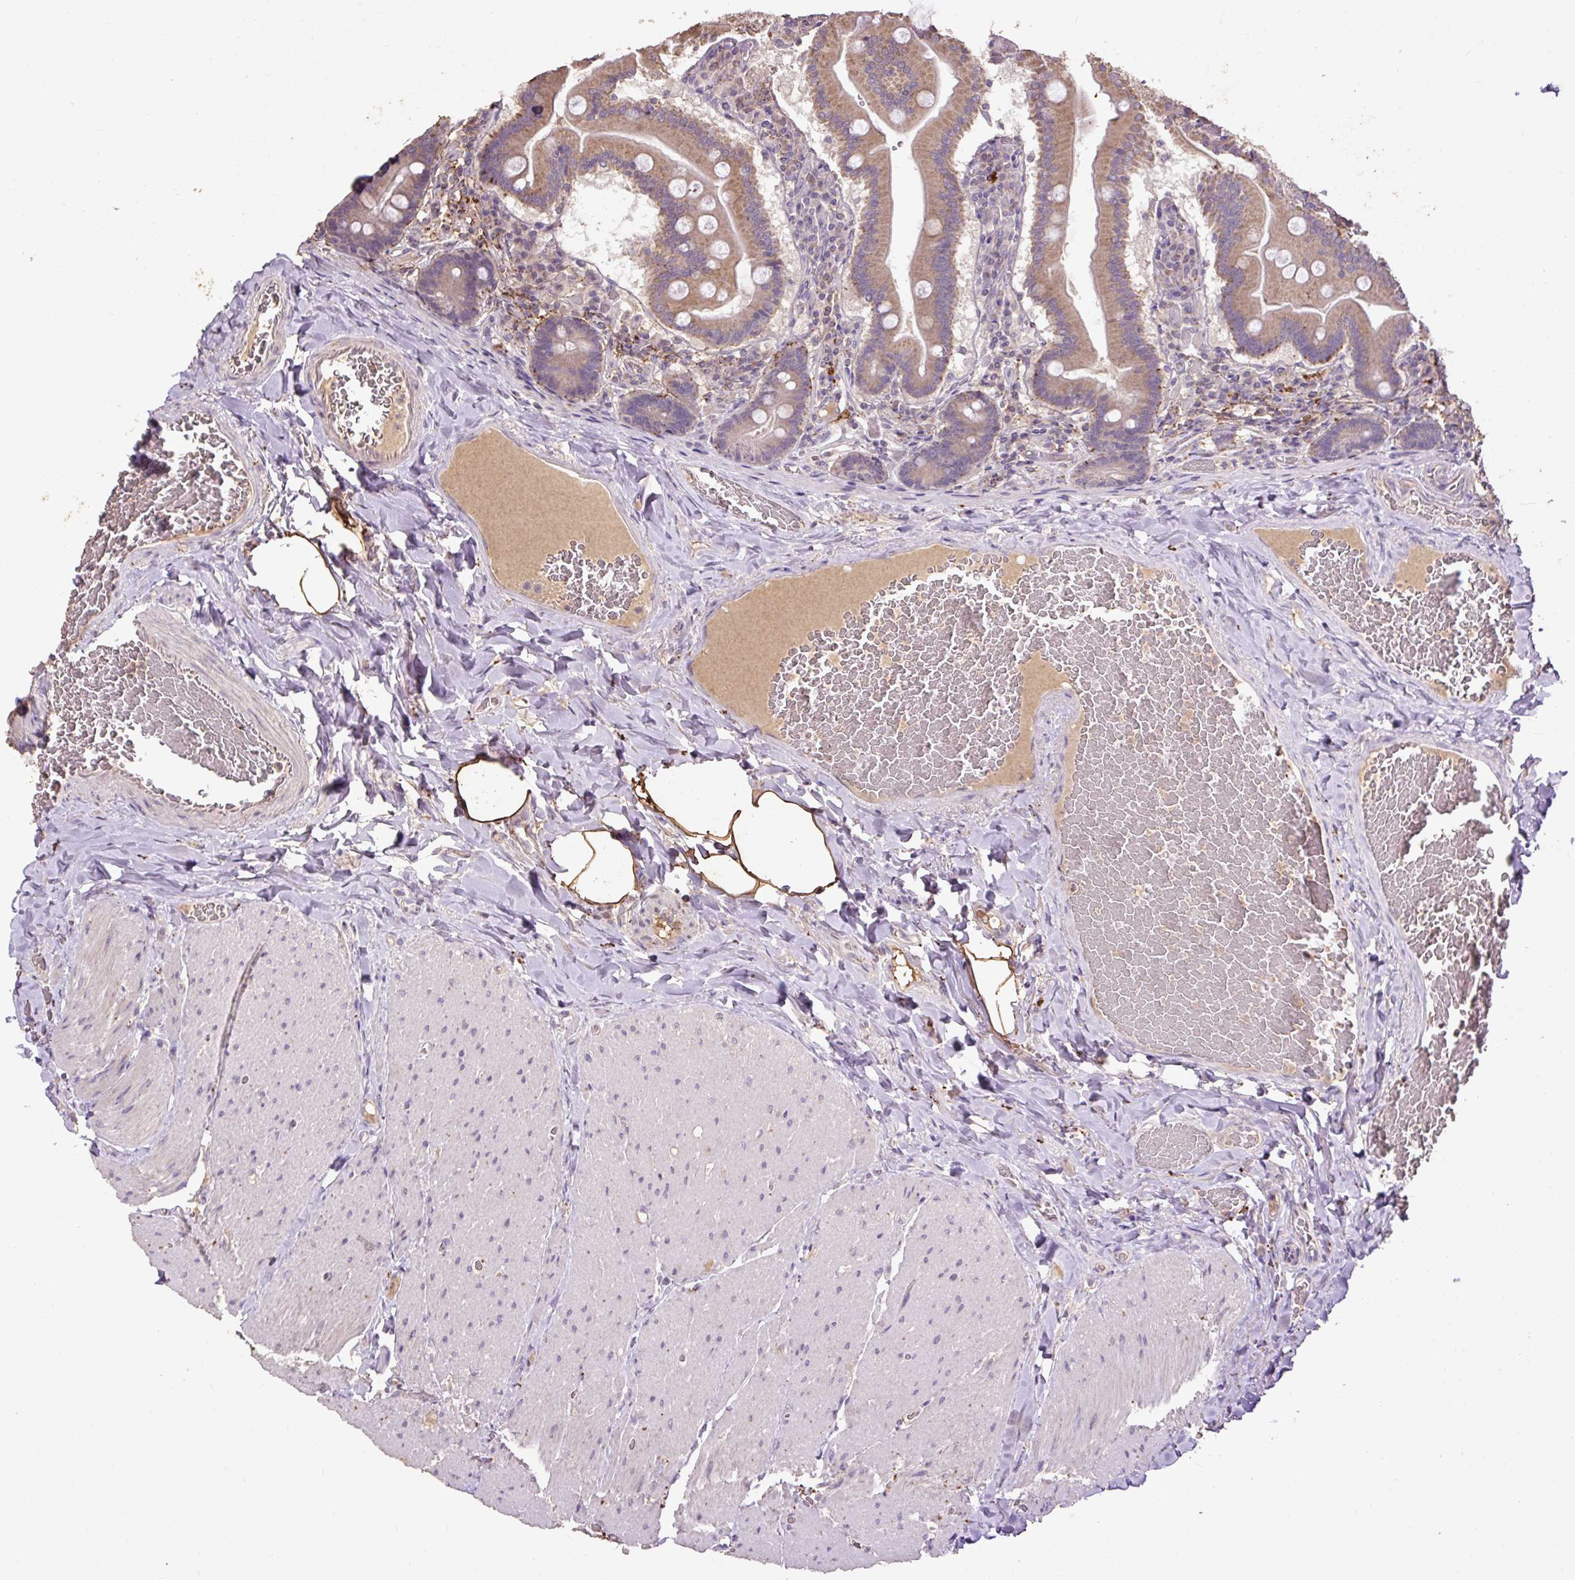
{"staining": {"intensity": "moderate", "quantity": ">75%", "location": "cytoplasmic/membranous"}, "tissue": "duodenum", "cell_type": "Glandular cells", "image_type": "normal", "snomed": [{"axis": "morphology", "description": "Normal tissue, NOS"}, {"axis": "topography", "description": "Duodenum"}], "caption": "Immunohistochemical staining of benign human duodenum displays medium levels of moderate cytoplasmic/membranous positivity in approximately >75% of glandular cells. (DAB (3,3'-diaminobenzidine) IHC, brown staining for protein, blue staining for nuclei).", "gene": "LRTM2", "patient": {"sex": "female", "age": 62}}